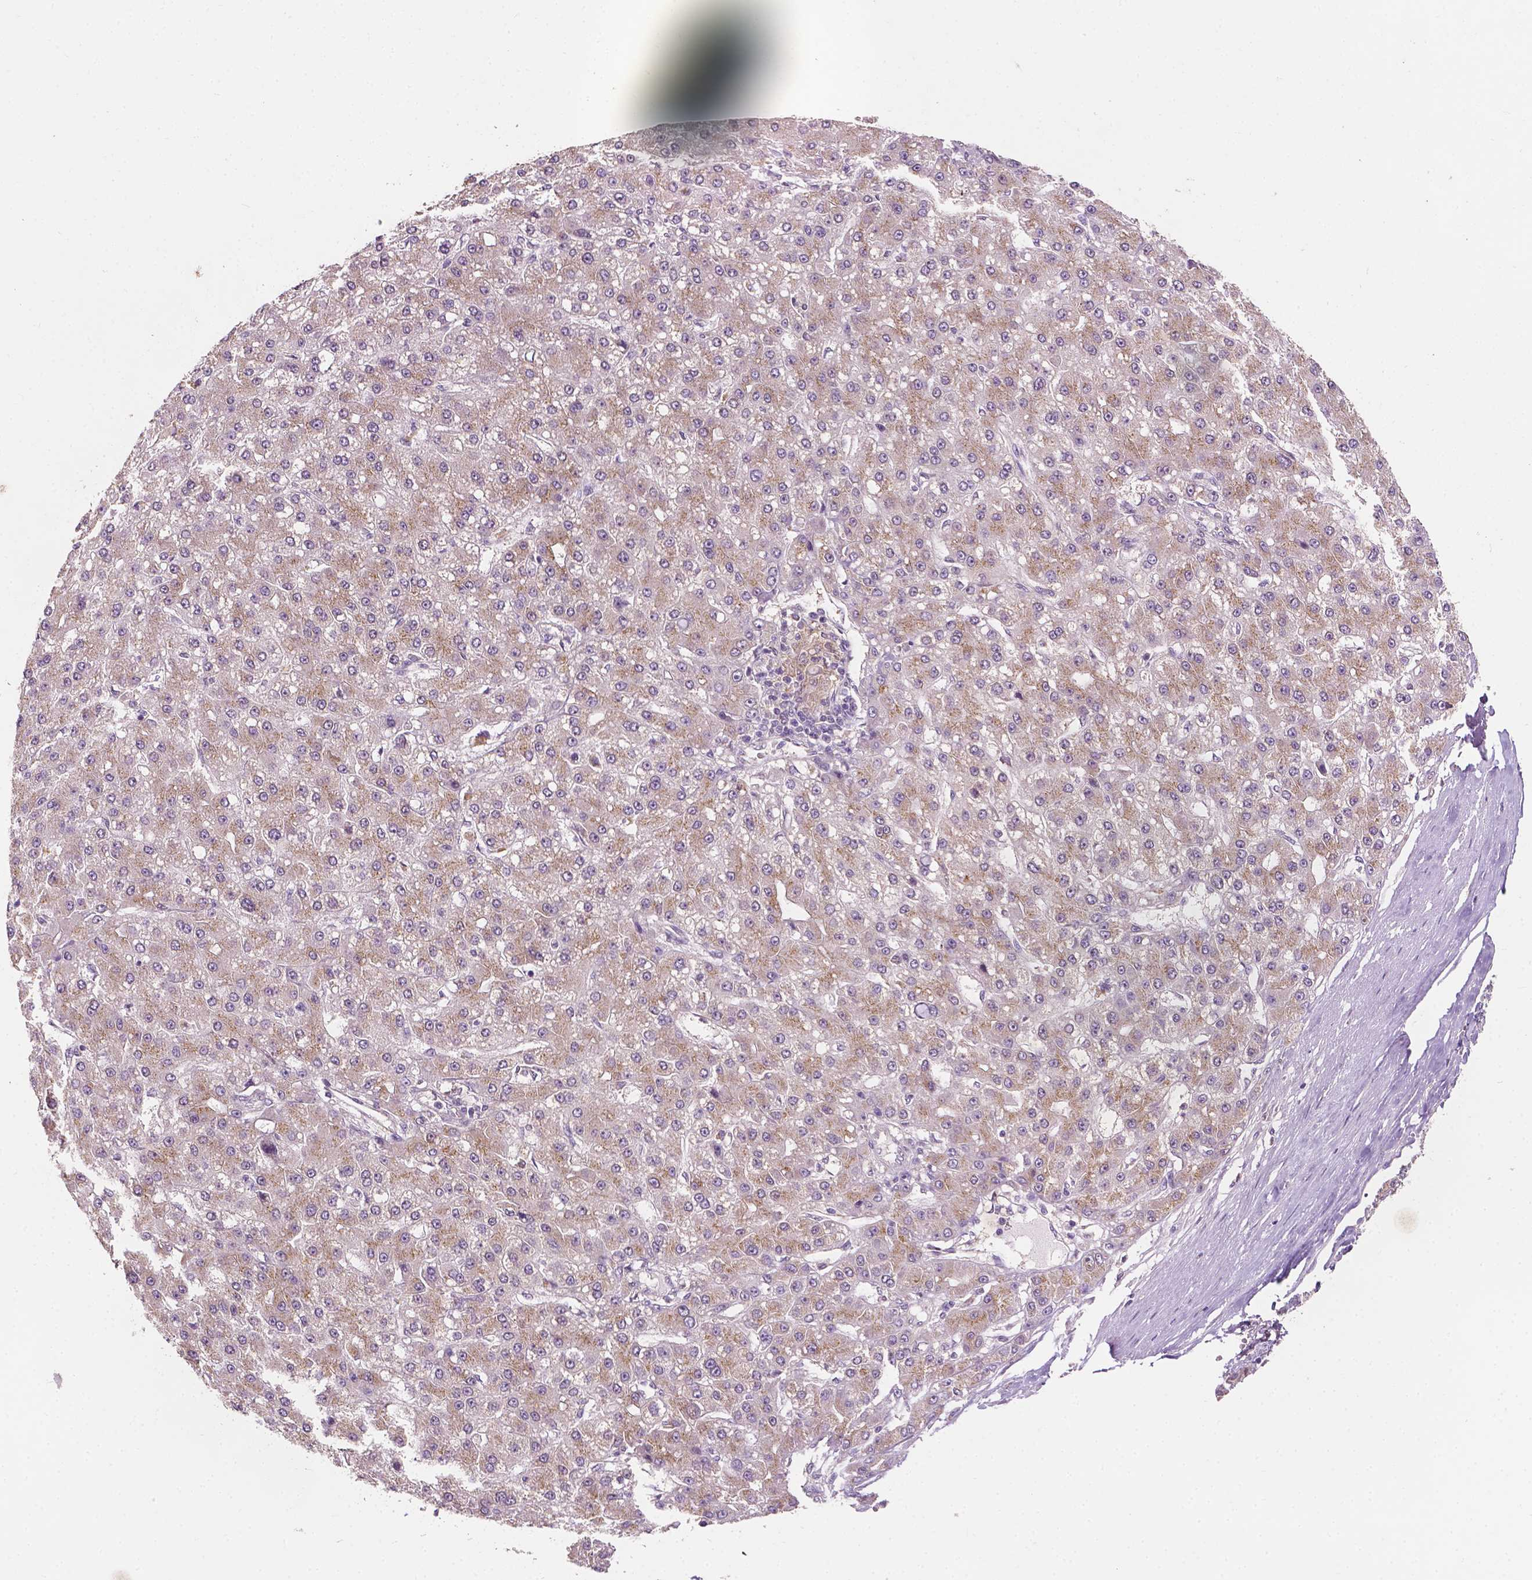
{"staining": {"intensity": "weak", "quantity": ">75%", "location": "cytoplasmic/membranous"}, "tissue": "liver cancer", "cell_type": "Tumor cells", "image_type": "cancer", "snomed": [{"axis": "morphology", "description": "Carcinoma, Hepatocellular, NOS"}, {"axis": "topography", "description": "Liver"}], "caption": "High-magnification brightfield microscopy of hepatocellular carcinoma (liver) stained with DAB (3,3'-diaminobenzidine) (brown) and counterstained with hematoxylin (blue). tumor cells exhibit weak cytoplasmic/membranous staining is seen in about>75% of cells.", "gene": "EBAG9", "patient": {"sex": "male", "age": 67}}